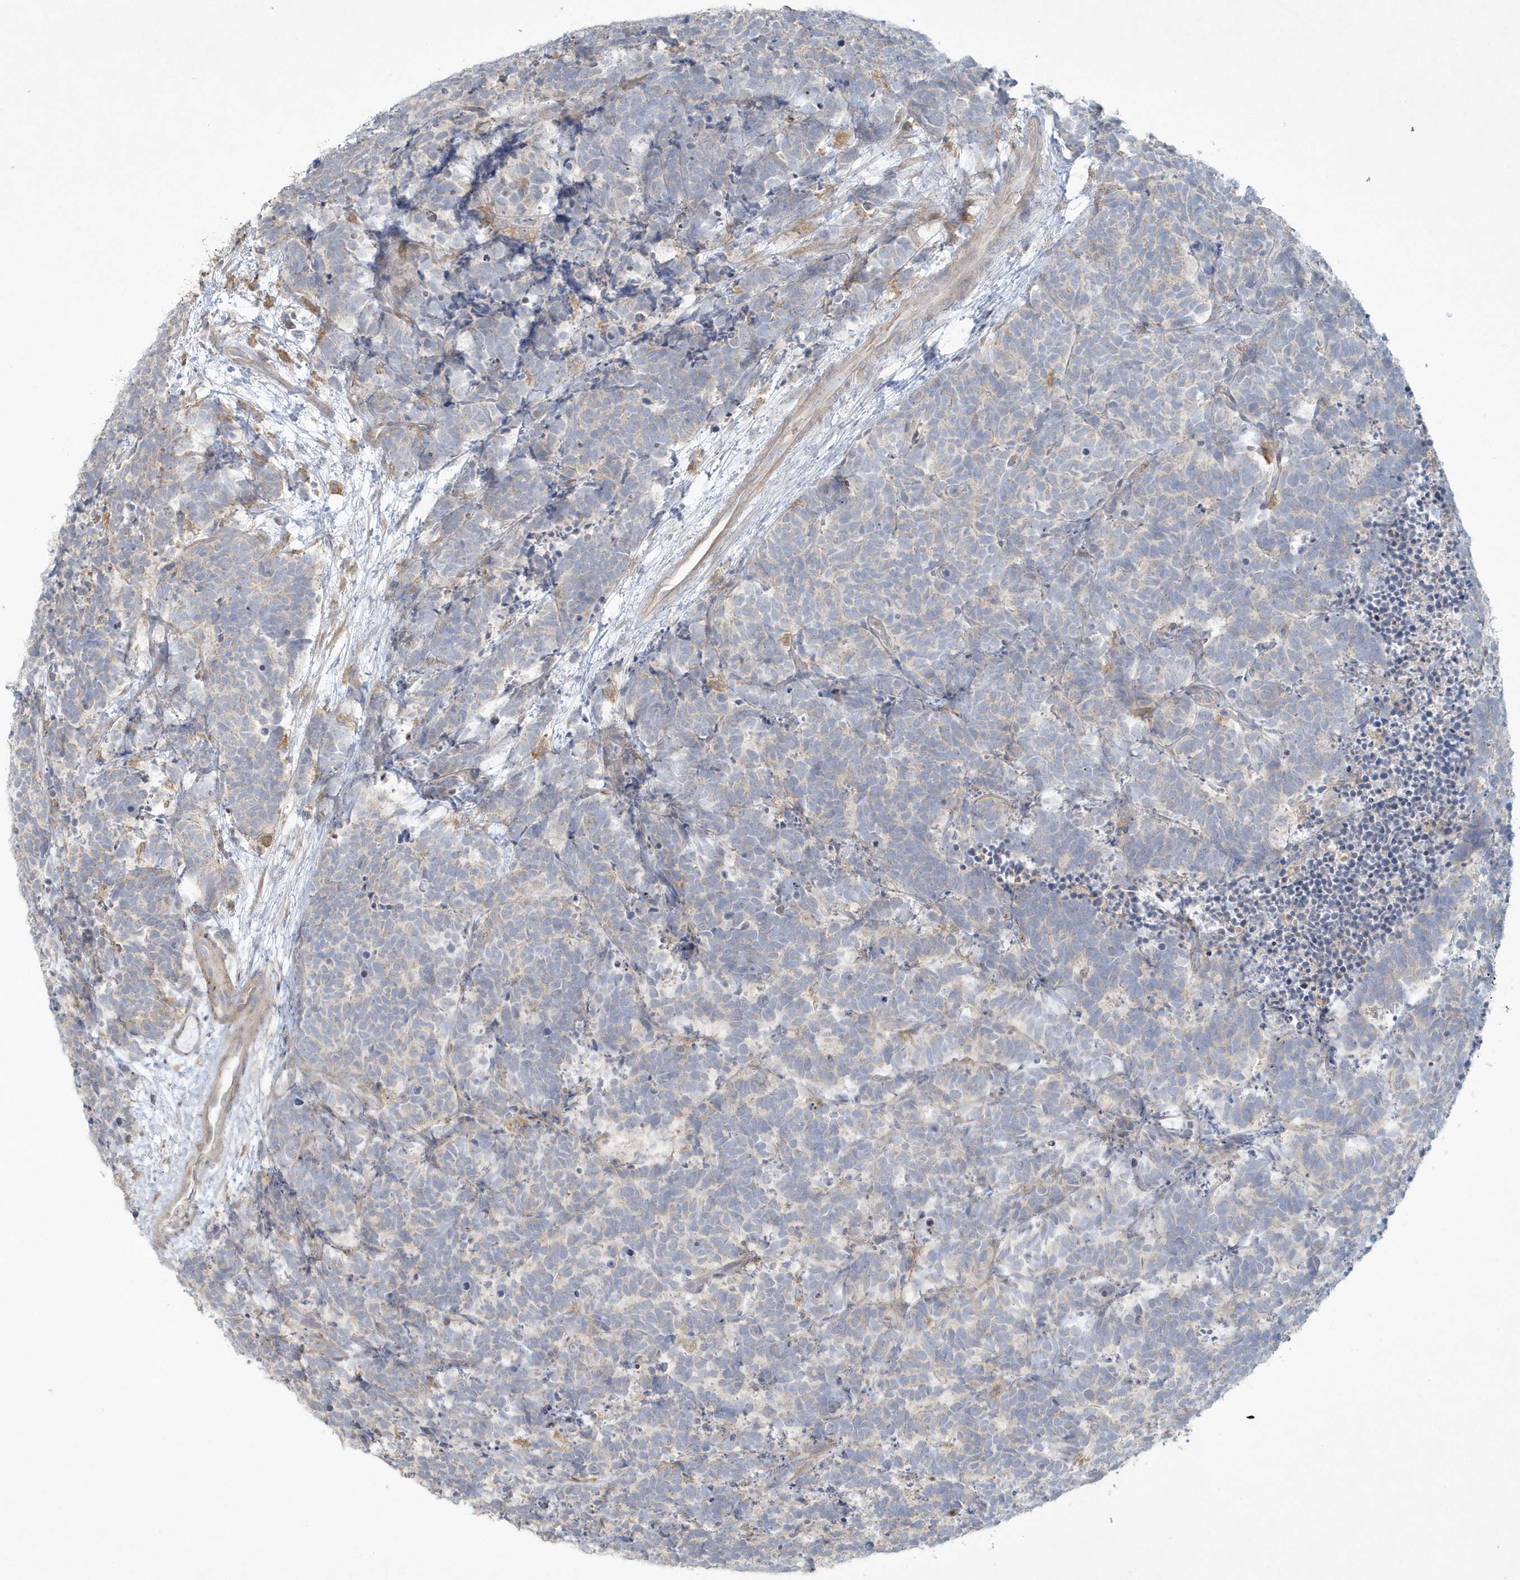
{"staining": {"intensity": "negative", "quantity": "none", "location": "none"}, "tissue": "carcinoid", "cell_type": "Tumor cells", "image_type": "cancer", "snomed": [{"axis": "morphology", "description": "Carcinoma, NOS"}, {"axis": "morphology", "description": "Carcinoid, malignant, NOS"}, {"axis": "topography", "description": "Urinary bladder"}], "caption": "DAB (3,3'-diaminobenzidine) immunohistochemical staining of carcinoid (malignant) exhibits no significant positivity in tumor cells.", "gene": "BLTP3A", "patient": {"sex": "male", "age": 57}}